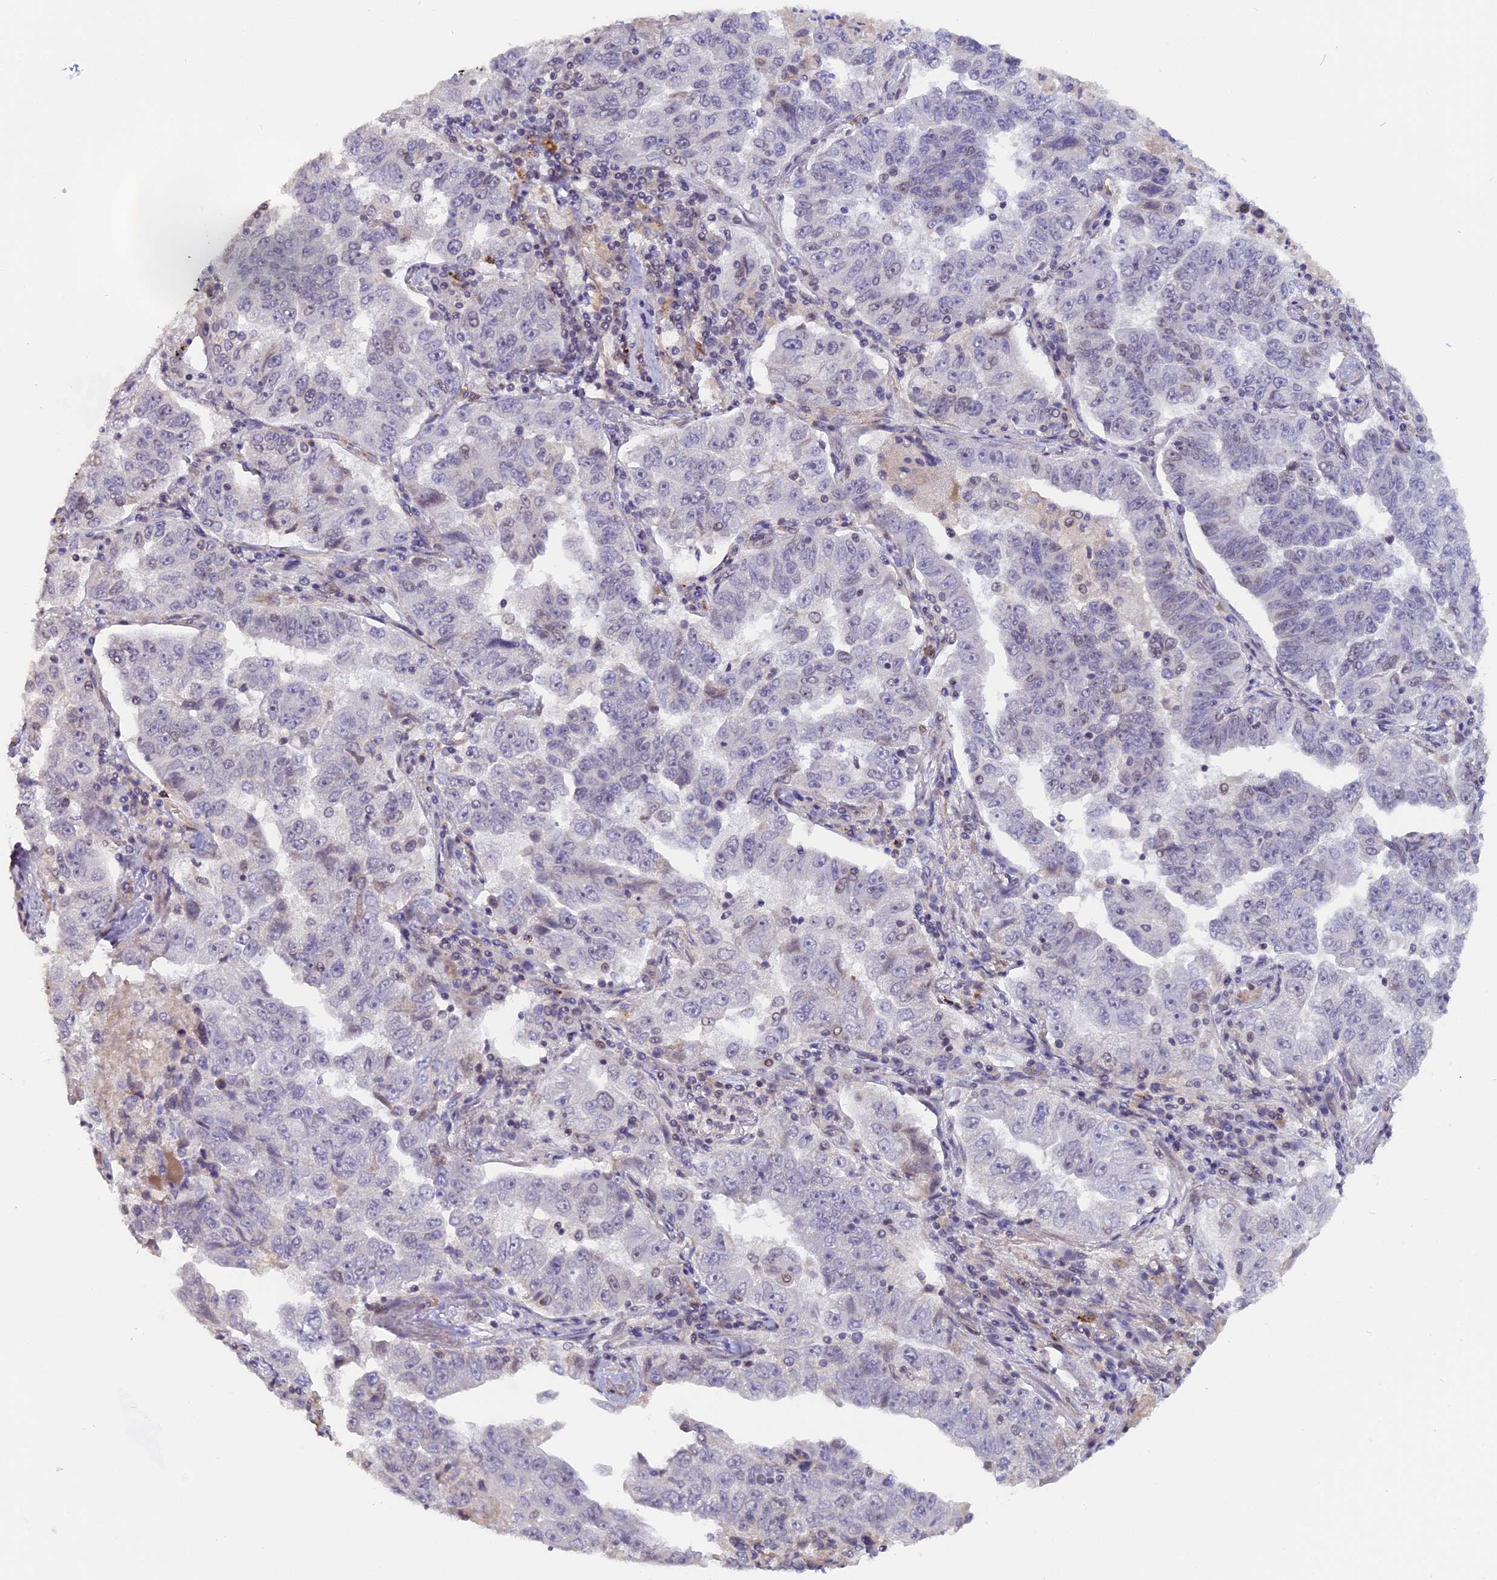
{"staining": {"intensity": "weak", "quantity": "<25%", "location": "nuclear"}, "tissue": "lung cancer", "cell_type": "Tumor cells", "image_type": "cancer", "snomed": [{"axis": "morphology", "description": "Adenocarcinoma, NOS"}, {"axis": "topography", "description": "Lung"}], "caption": "An image of human lung cancer (adenocarcinoma) is negative for staining in tumor cells.", "gene": "PYGO1", "patient": {"sex": "female", "age": 51}}